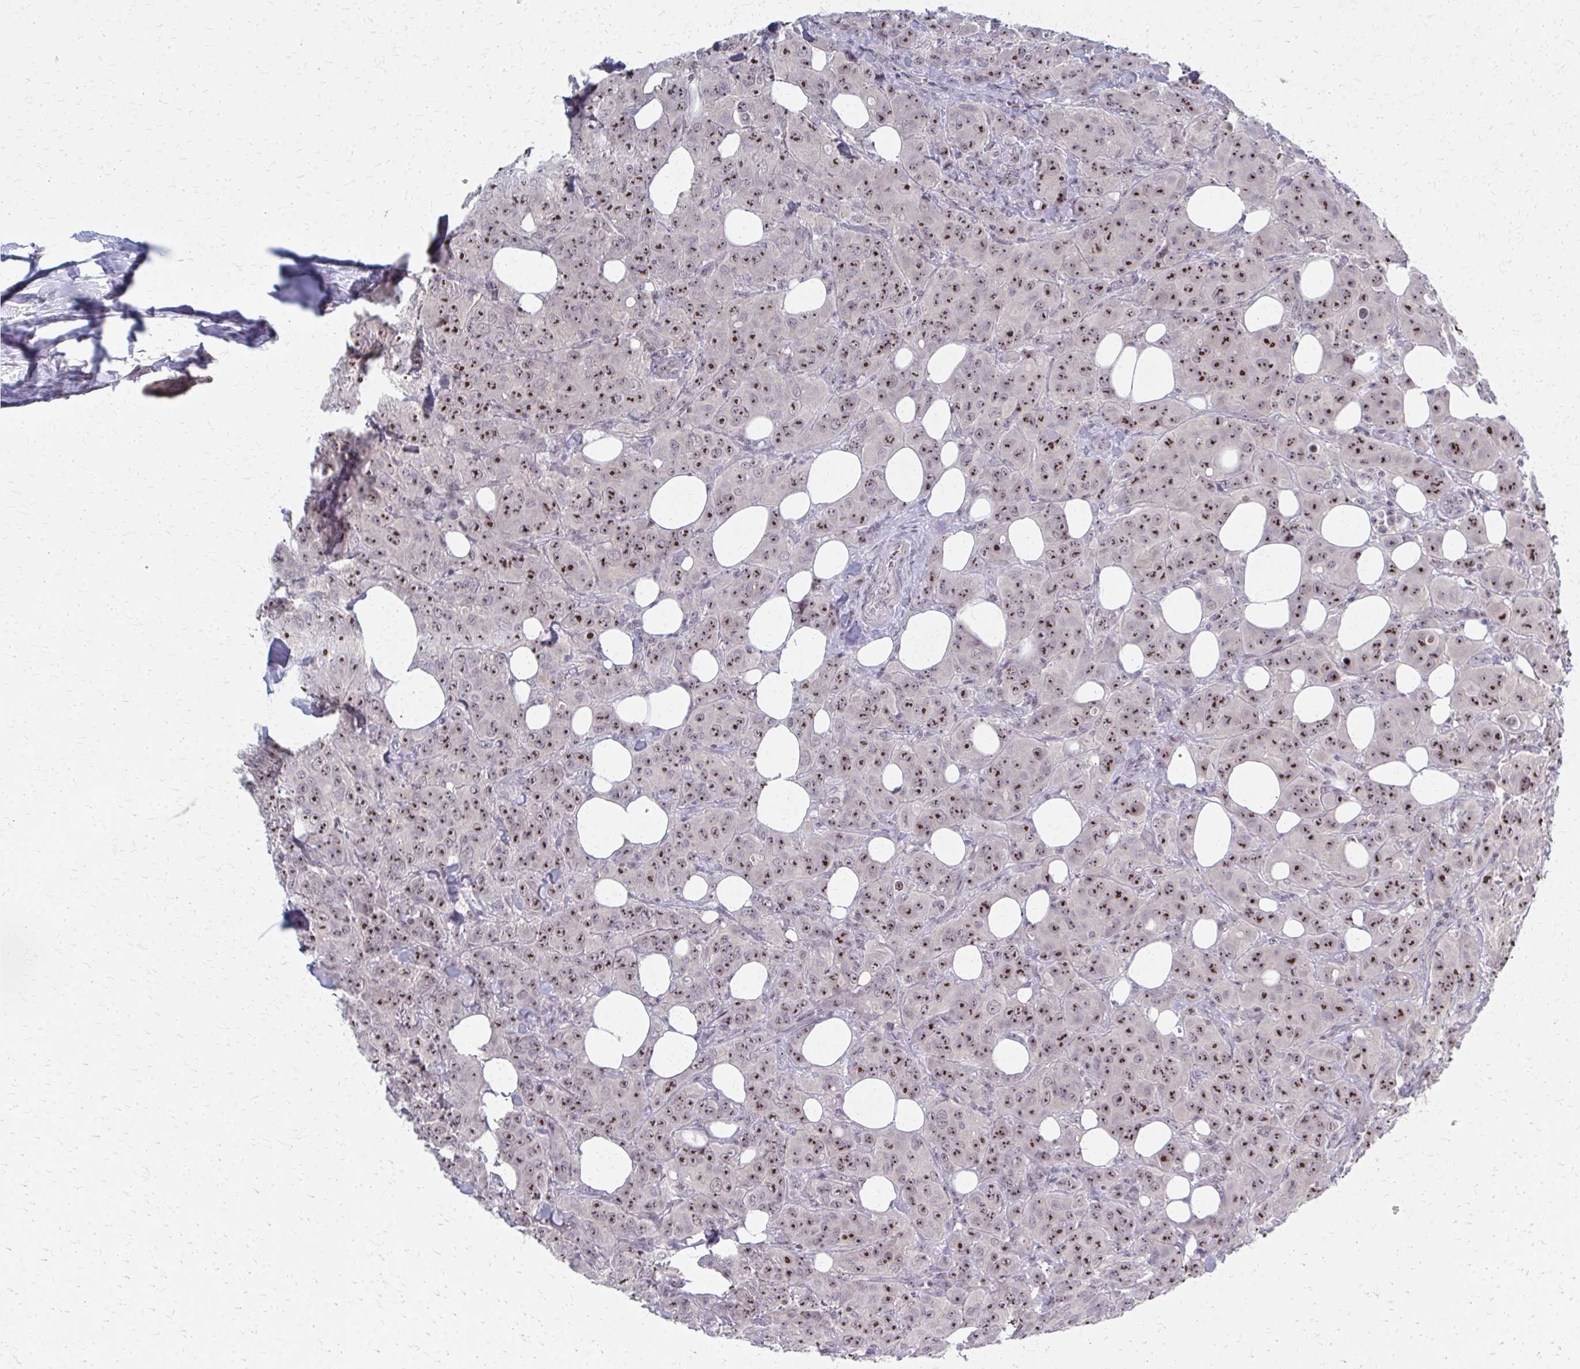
{"staining": {"intensity": "moderate", "quantity": ">75%", "location": "nuclear"}, "tissue": "breast cancer", "cell_type": "Tumor cells", "image_type": "cancer", "snomed": [{"axis": "morphology", "description": "Normal tissue, NOS"}, {"axis": "morphology", "description": "Duct carcinoma"}, {"axis": "topography", "description": "Breast"}], "caption": "Breast cancer was stained to show a protein in brown. There is medium levels of moderate nuclear positivity in approximately >75% of tumor cells. Nuclei are stained in blue.", "gene": "NUDT16", "patient": {"sex": "female", "age": 43}}